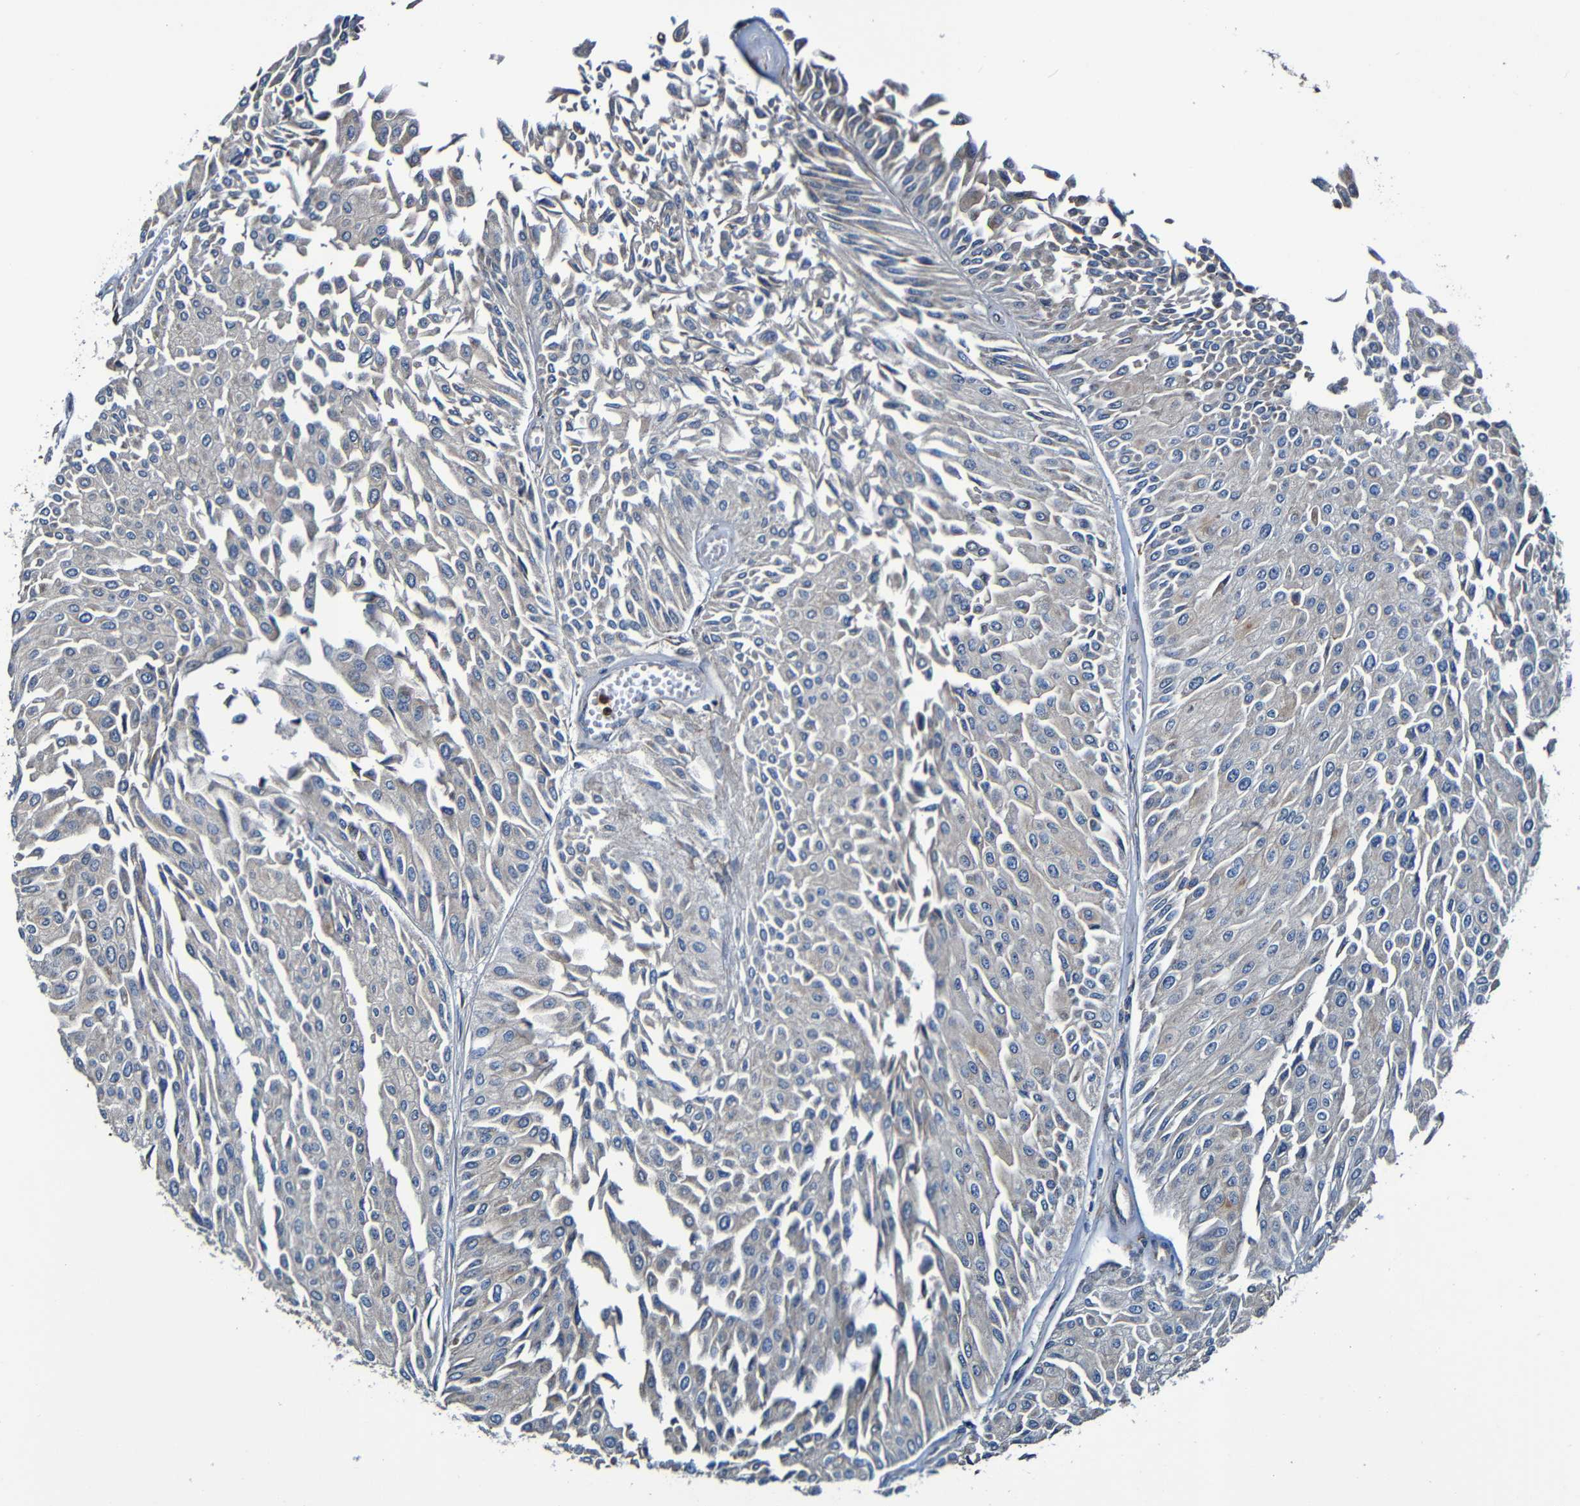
{"staining": {"intensity": "weak", "quantity": "<25%", "location": "cytoplasmic/membranous"}, "tissue": "urothelial cancer", "cell_type": "Tumor cells", "image_type": "cancer", "snomed": [{"axis": "morphology", "description": "Urothelial carcinoma, Low grade"}, {"axis": "topography", "description": "Urinary bladder"}], "caption": "Immunohistochemical staining of urothelial cancer exhibits no significant staining in tumor cells. Nuclei are stained in blue.", "gene": "ADAM15", "patient": {"sex": "male", "age": 67}}